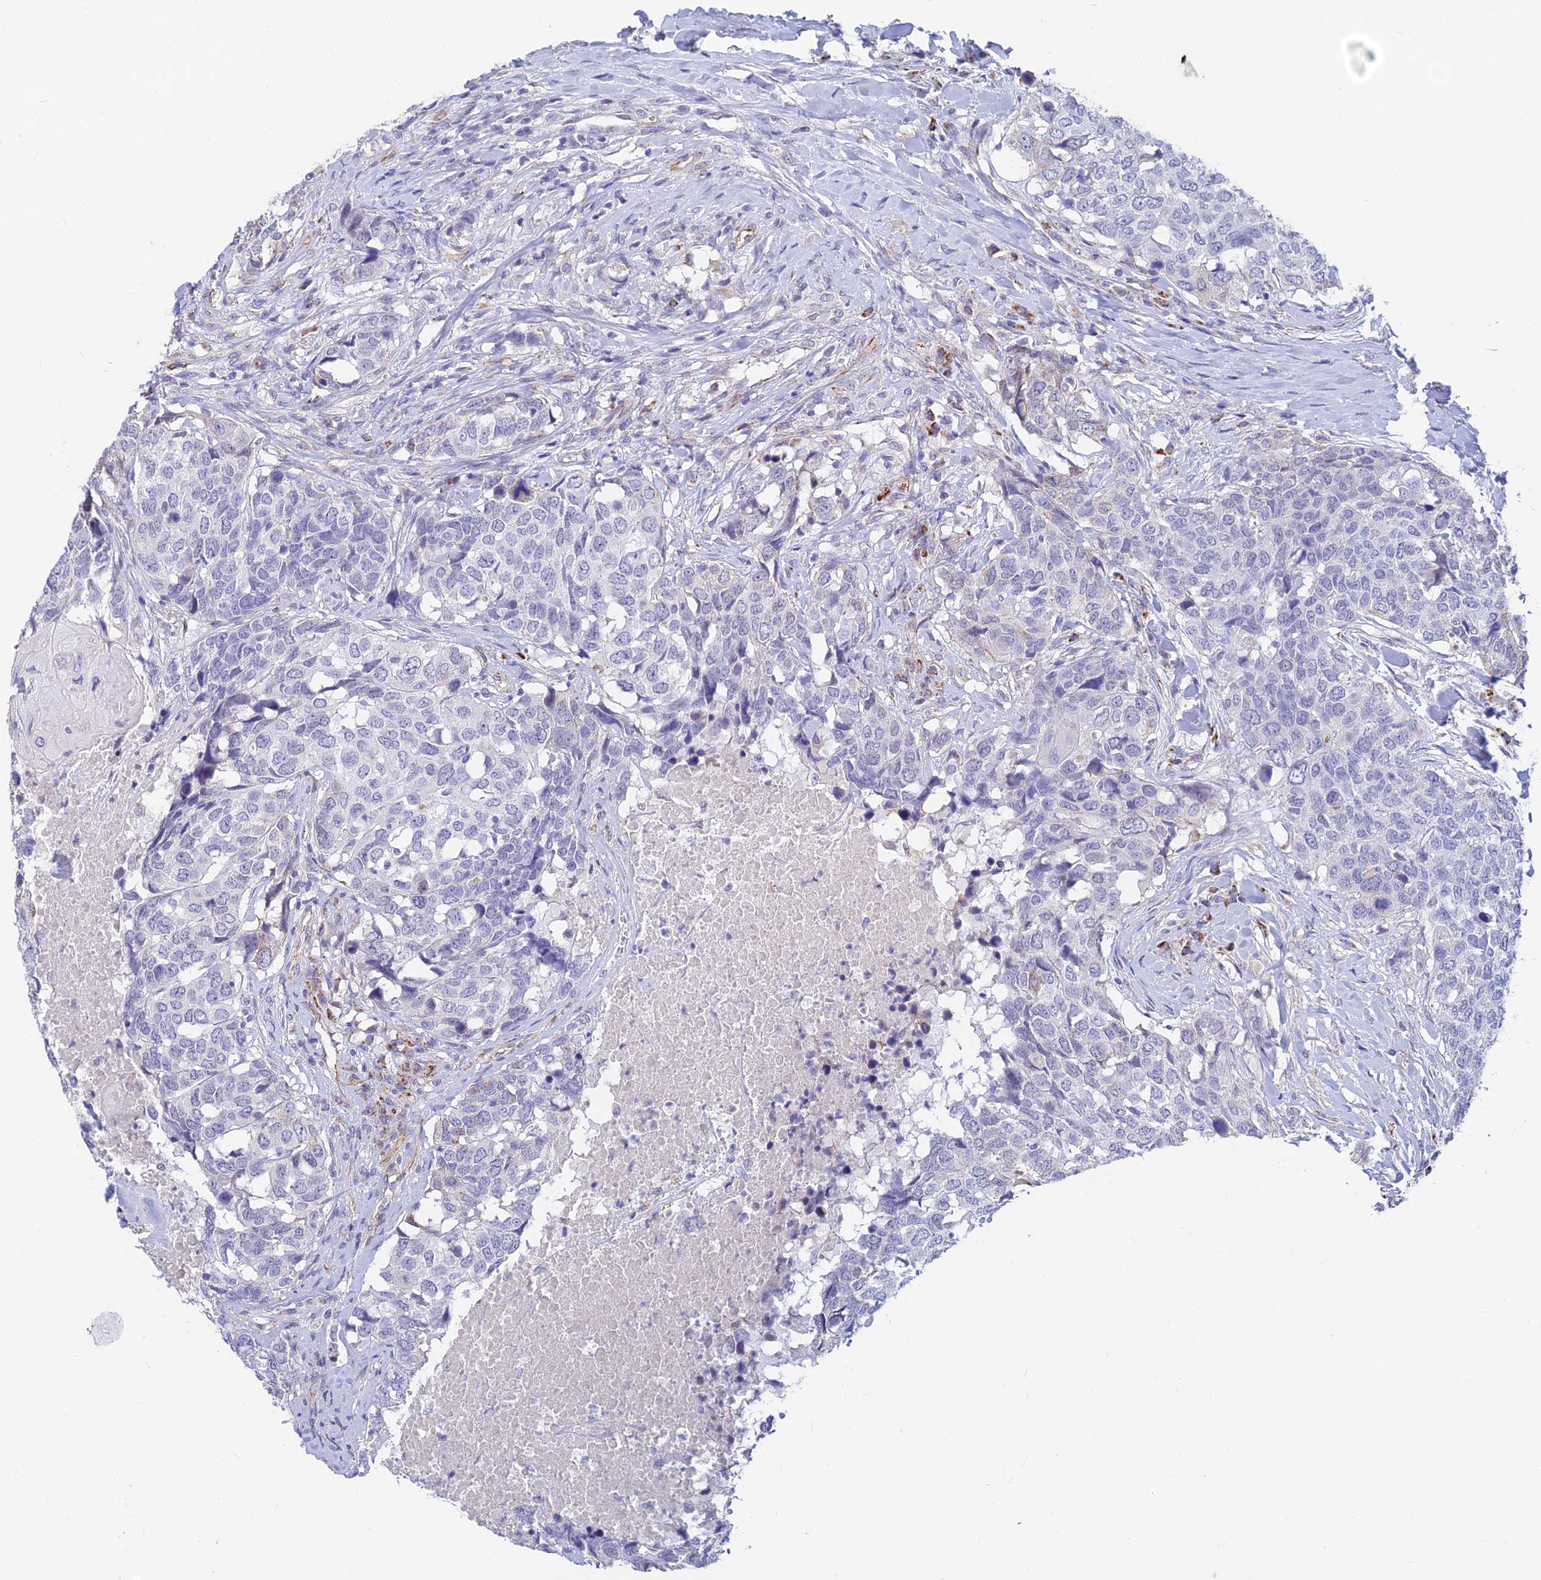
{"staining": {"intensity": "negative", "quantity": "none", "location": "none"}, "tissue": "head and neck cancer", "cell_type": "Tumor cells", "image_type": "cancer", "snomed": [{"axis": "morphology", "description": "Squamous cell carcinoma, NOS"}, {"axis": "topography", "description": "Head-Neck"}], "caption": "The micrograph reveals no staining of tumor cells in squamous cell carcinoma (head and neck). (Stains: DAB (3,3'-diaminobenzidine) immunohistochemistry with hematoxylin counter stain, Microscopy: brightfield microscopy at high magnification).", "gene": "ALDH1L2", "patient": {"sex": "male", "age": 66}}